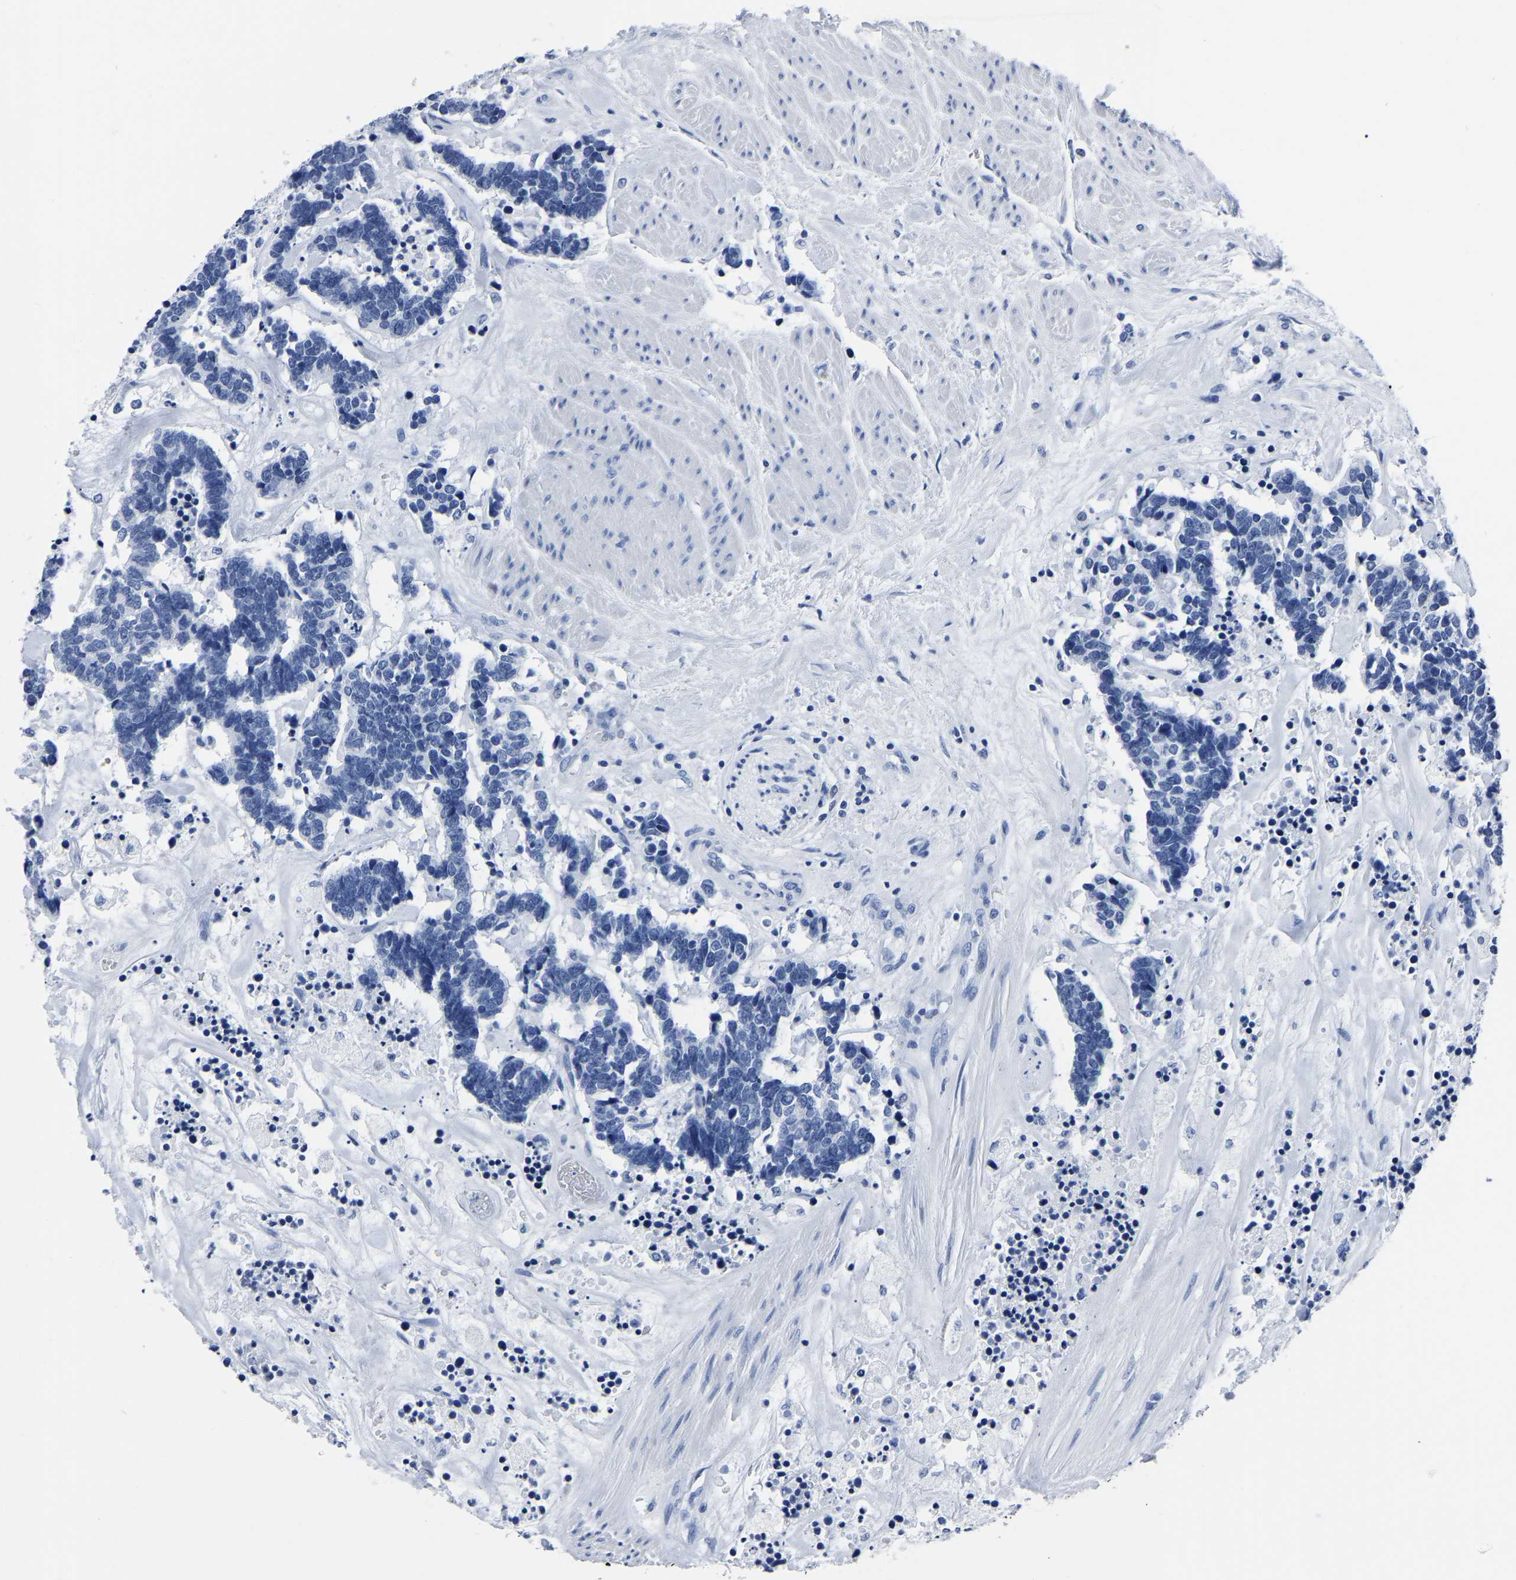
{"staining": {"intensity": "negative", "quantity": "none", "location": "none"}, "tissue": "carcinoid", "cell_type": "Tumor cells", "image_type": "cancer", "snomed": [{"axis": "morphology", "description": "Carcinoma, NOS"}, {"axis": "morphology", "description": "Carcinoid, malignant, NOS"}, {"axis": "topography", "description": "Urinary bladder"}], "caption": "Immunohistochemistry (IHC) image of neoplastic tissue: carcinoid stained with DAB demonstrates no significant protein expression in tumor cells.", "gene": "IMPG2", "patient": {"sex": "male", "age": 57}}